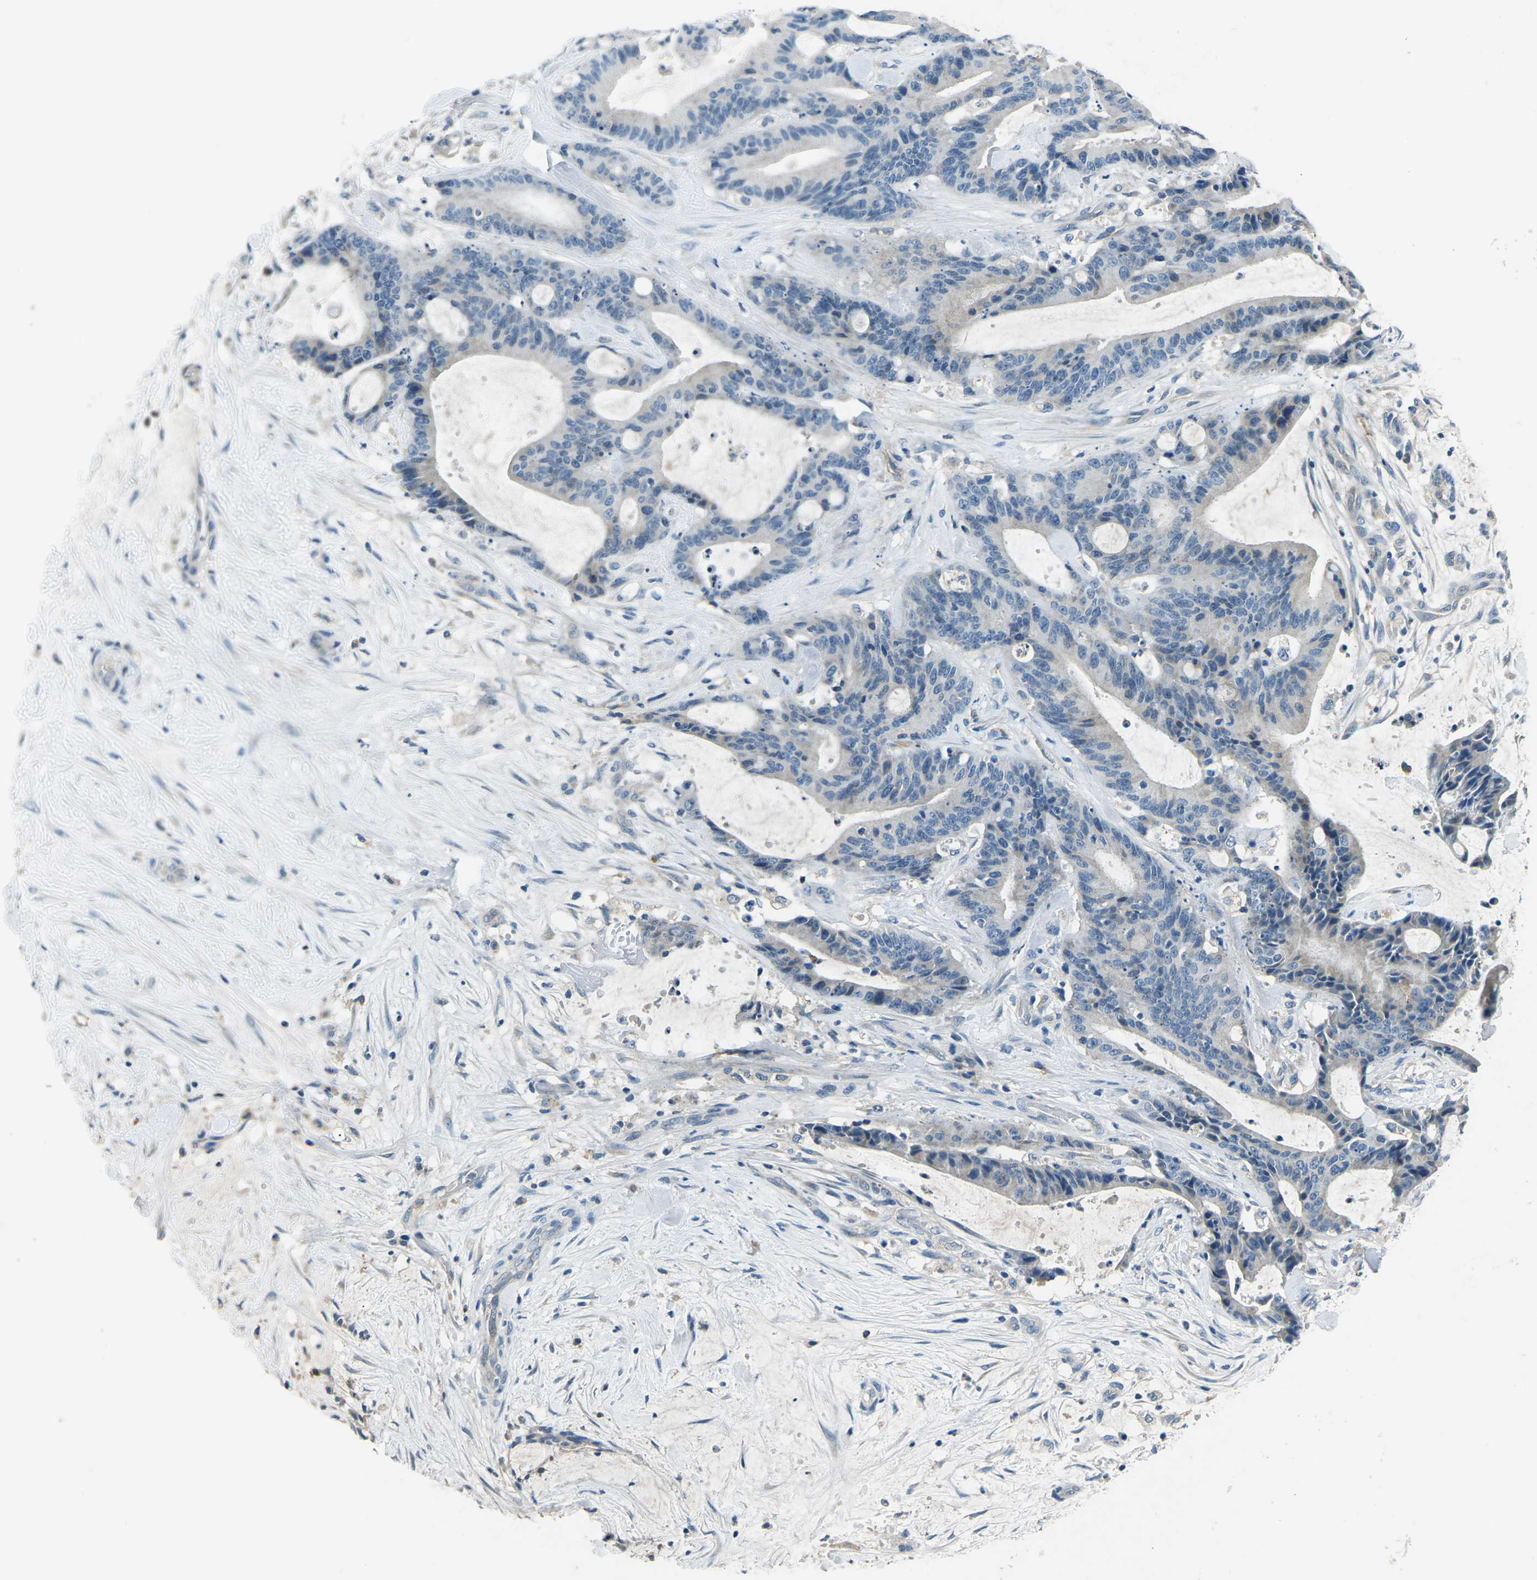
{"staining": {"intensity": "negative", "quantity": "none", "location": "none"}, "tissue": "liver cancer", "cell_type": "Tumor cells", "image_type": "cancer", "snomed": [{"axis": "morphology", "description": "Cholangiocarcinoma"}, {"axis": "topography", "description": "Liver"}], "caption": "Liver cholangiocarcinoma was stained to show a protein in brown. There is no significant staining in tumor cells.", "gene": "CD1D", "patient": {"sex": "female", "age": 73}}